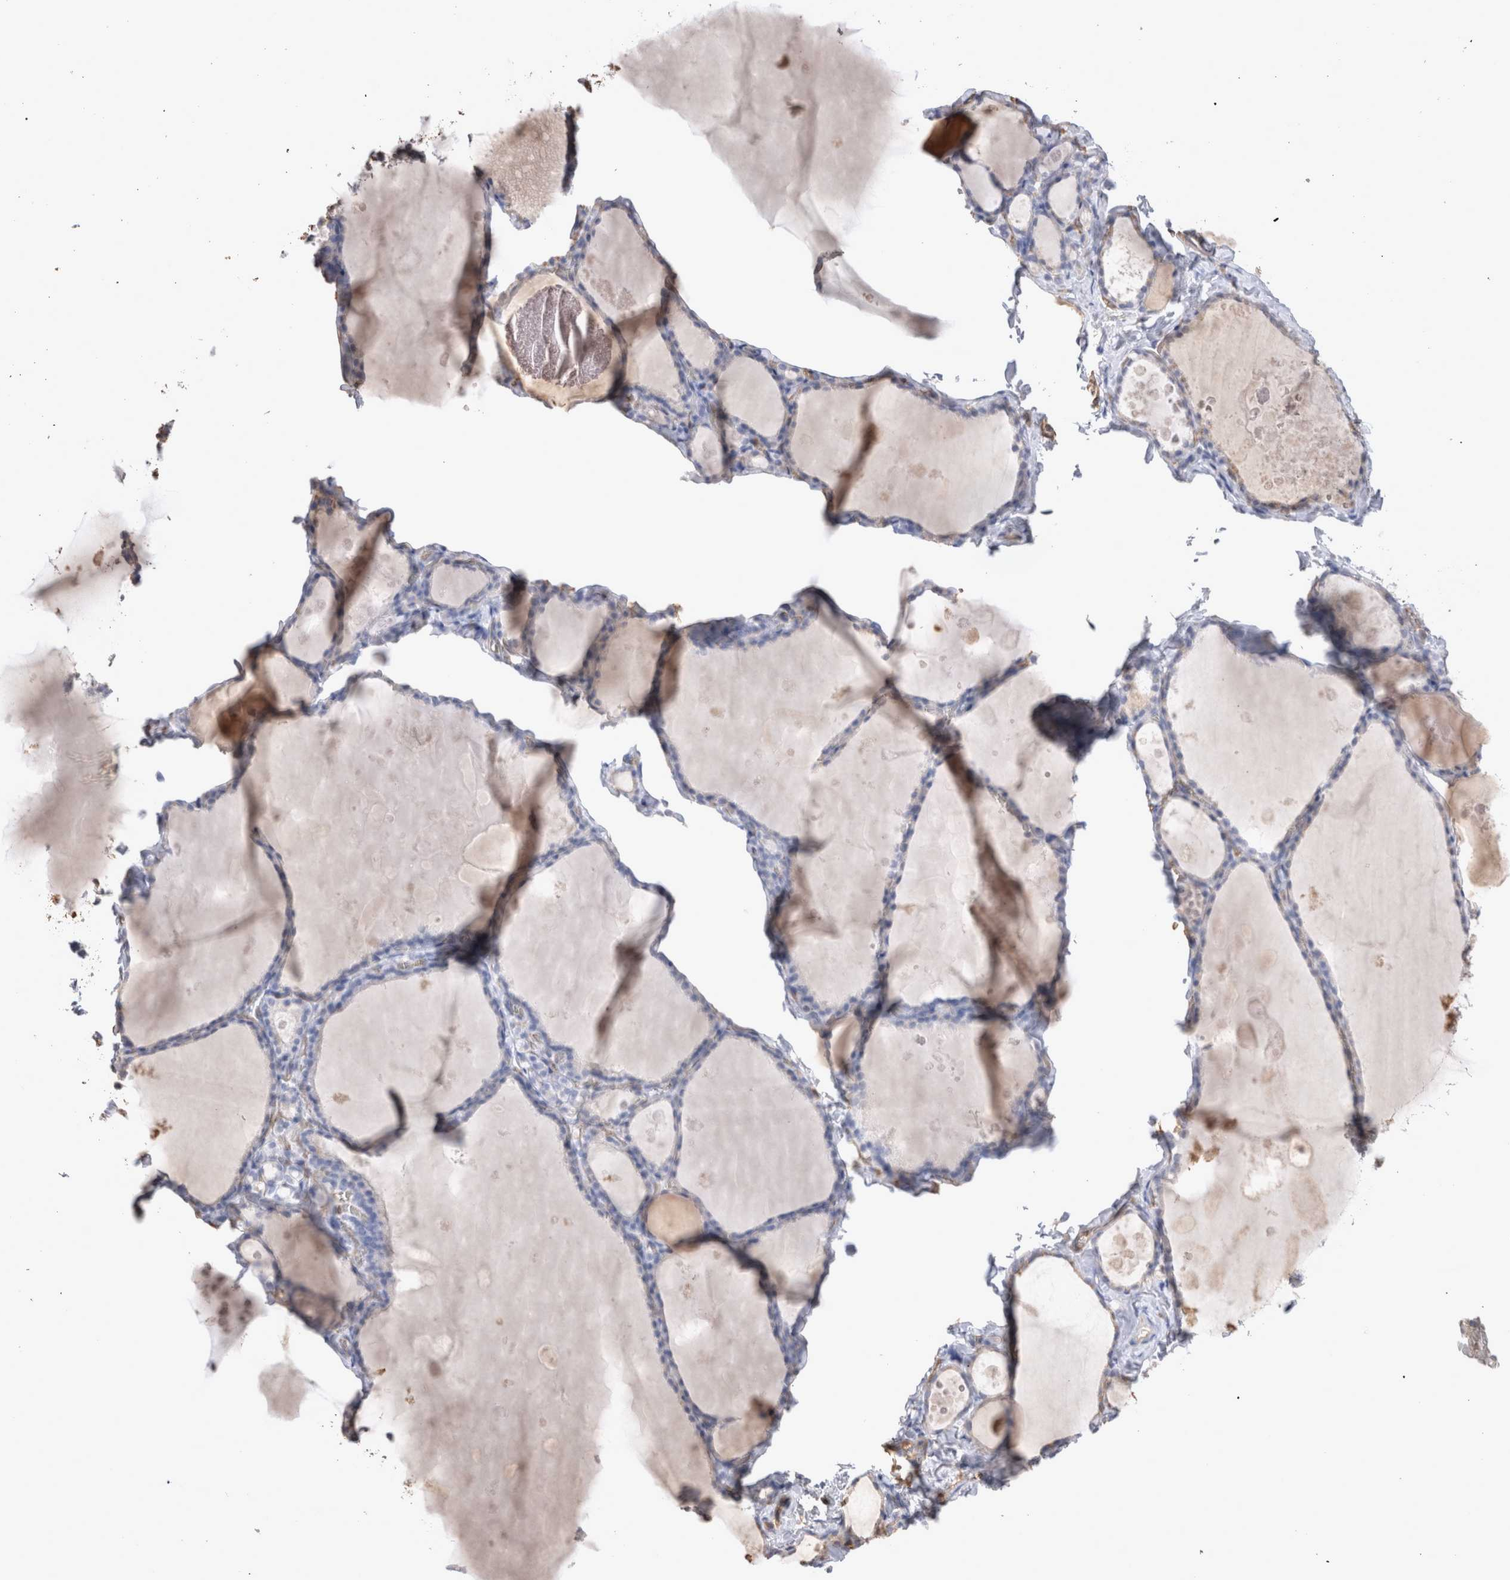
{"staining": {"intensity": "negative", "quantity": "none", "location": "none"}, "tissue": "thyroid gland", "cell_type": "Glandular cells", "image_type": "normal", "snomed": [{"axis": "morphology", "description": "Normal tissue, NOS"}, {"axis": "topography", "description": "Thyroid gland"}], "caption": "Immunohistochemistry (IHC) histopathology image of normal human thyroid gland stained for a protein (brown), which shows no expression in glandular cells.", "gene": "IL17RC", "patient": {"sex": "male", "age": 56}}